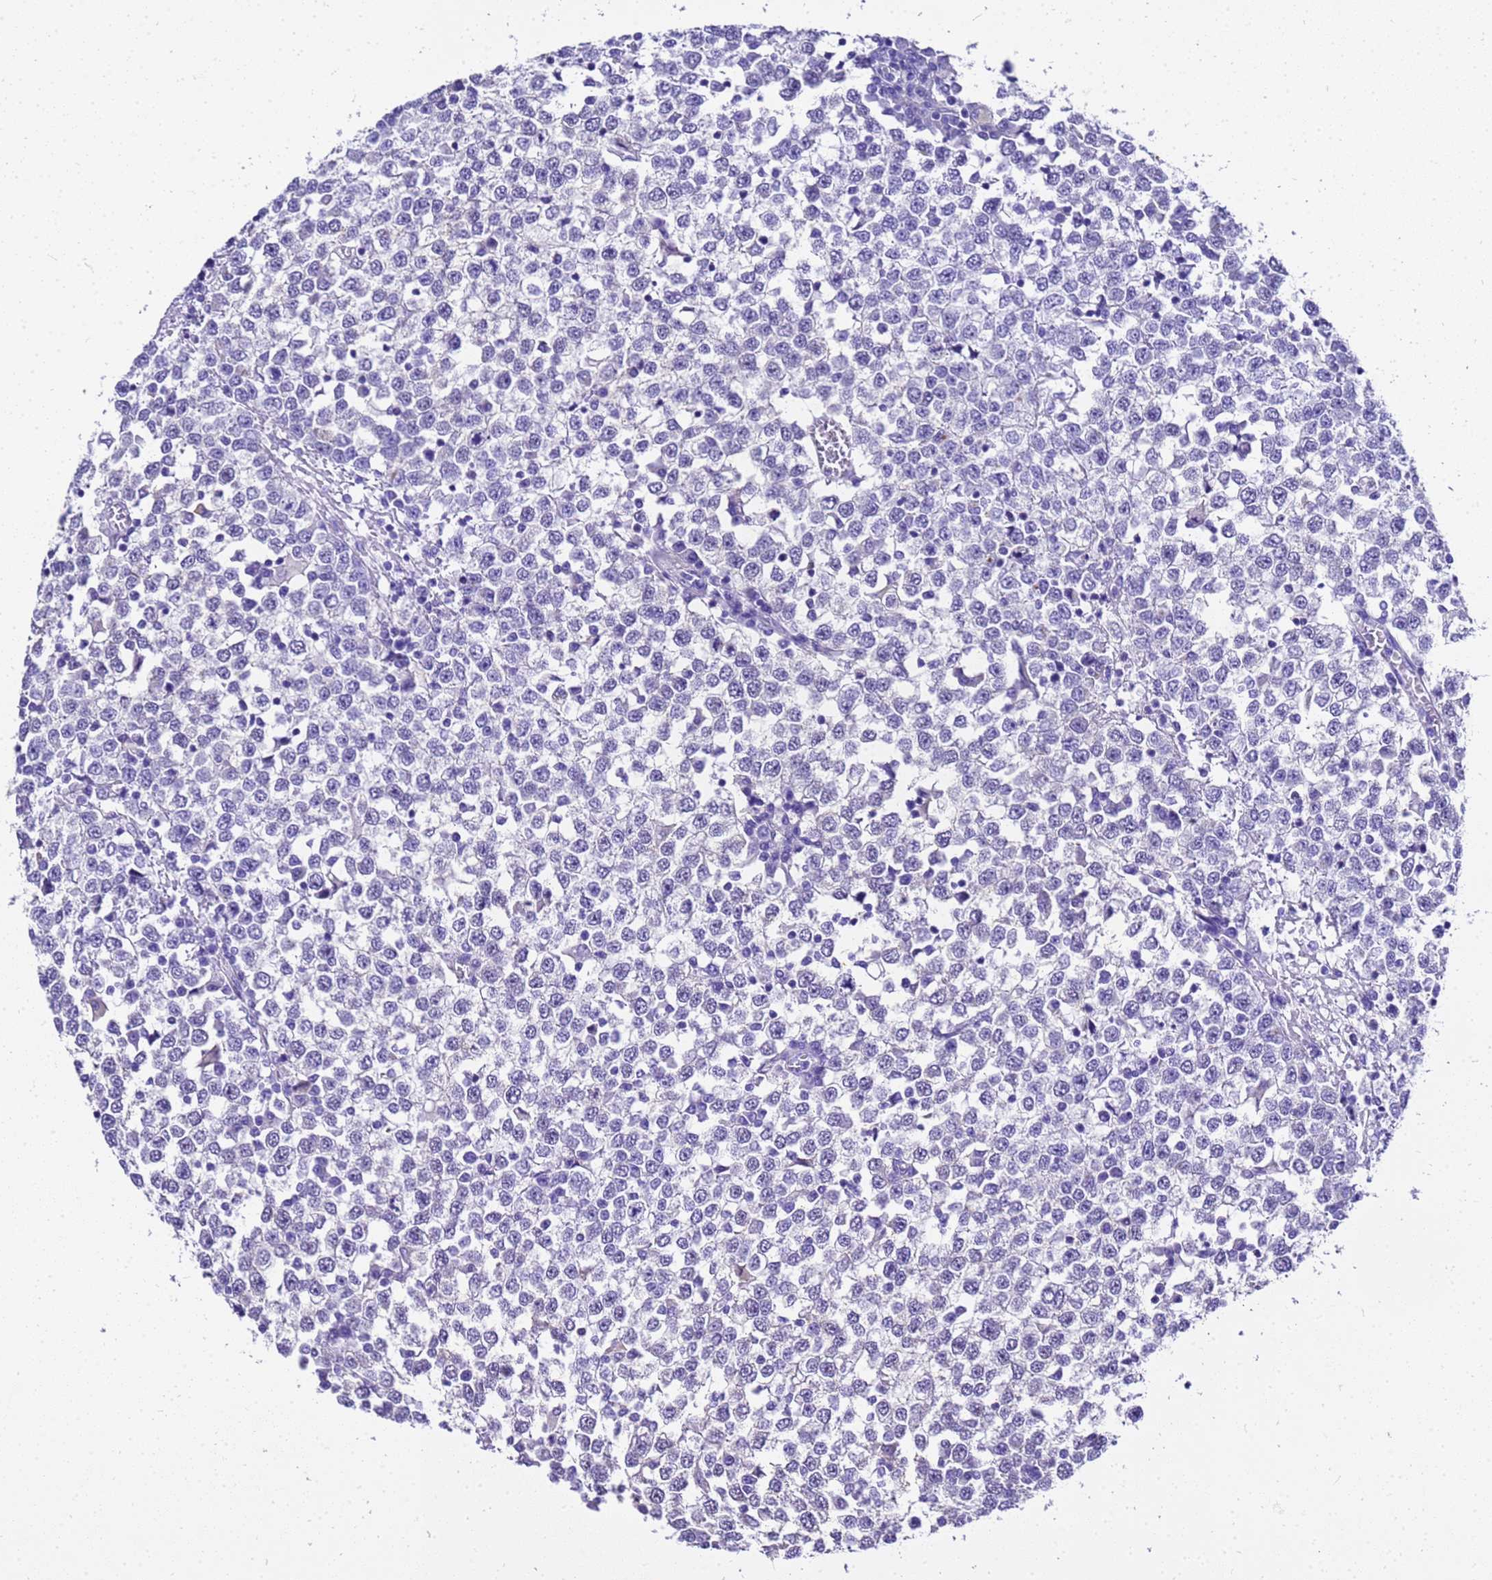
{"staining": {"intensity": "negative", "quantity": "none", "location": "none"}, "tissue": "testis cancer", "cell_type": "Tumor cells", "image_type": "cancer", "snomed": [{"axis": "morphology", "description": "Seminoma, NOS"}, {"axis": "topography", "description": "Testis"}], "caption": "DAB (3,3'-diaminobenzidine) immunohistochemical staining of testis cancer (seminoma) demonstrates no significant positivity in tumor cells.", "gene": "HSPB6", "patient": {"sex": "male", "age": 65}}